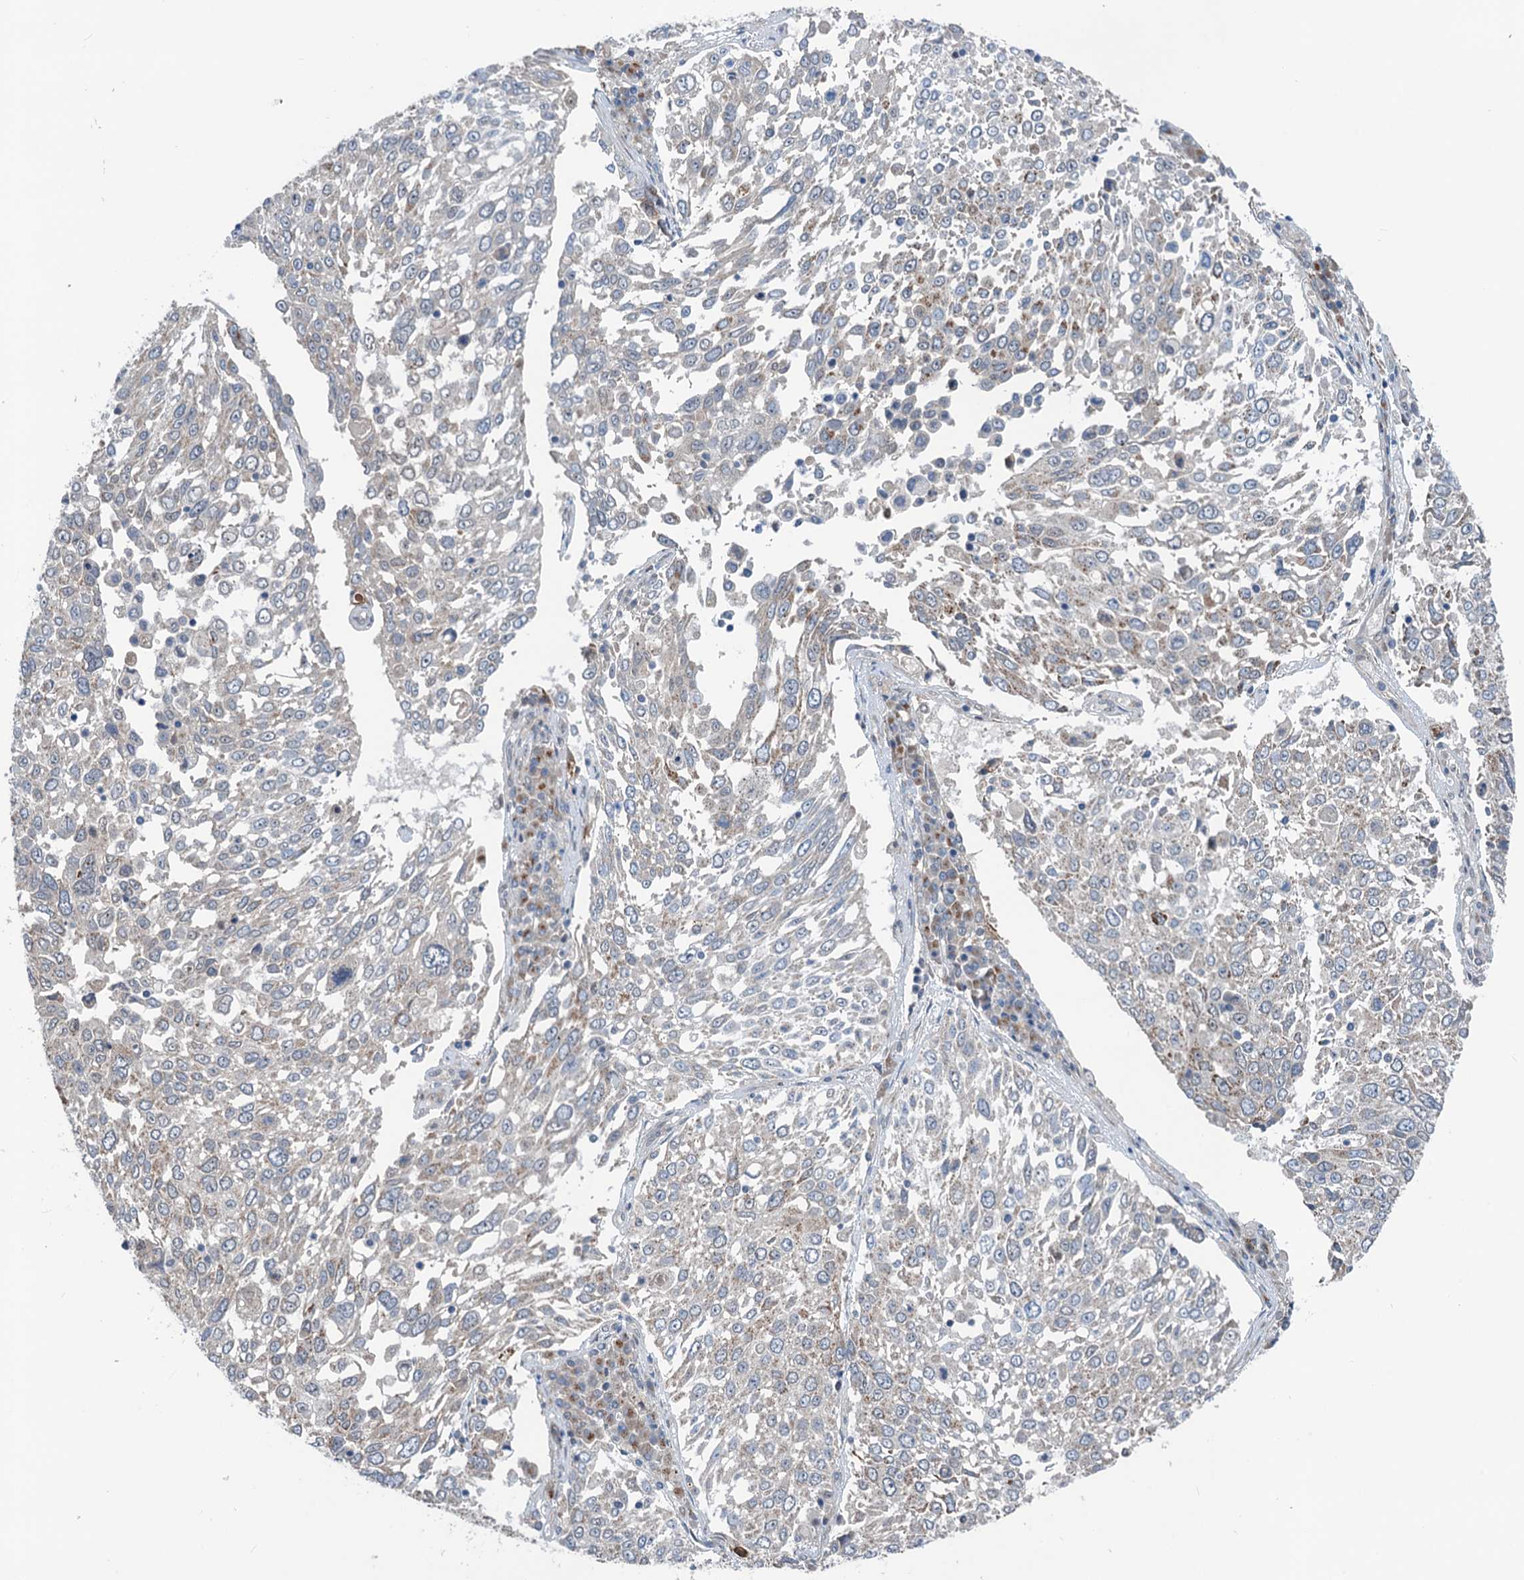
{"staining": {"intensity": "weak", "quantity": "<25%", "location": "cytoplasmic/membranous"}, "tissue": "lung cancer", "cell_type": "Tumor cells", "image_type": "cancer", "snomed": [{"axis": "morphology", "description": "Squamous cell carcinoma, NOS"}, {"axis": "topography", "description": "Lung"}], "caption": "This is an IHC image of lung cancer (squamous cell carcinoma). There is no staining in tumor cells.", "gene": "DYNC2I2", "patient": {"sex": "male", "age": 65}}